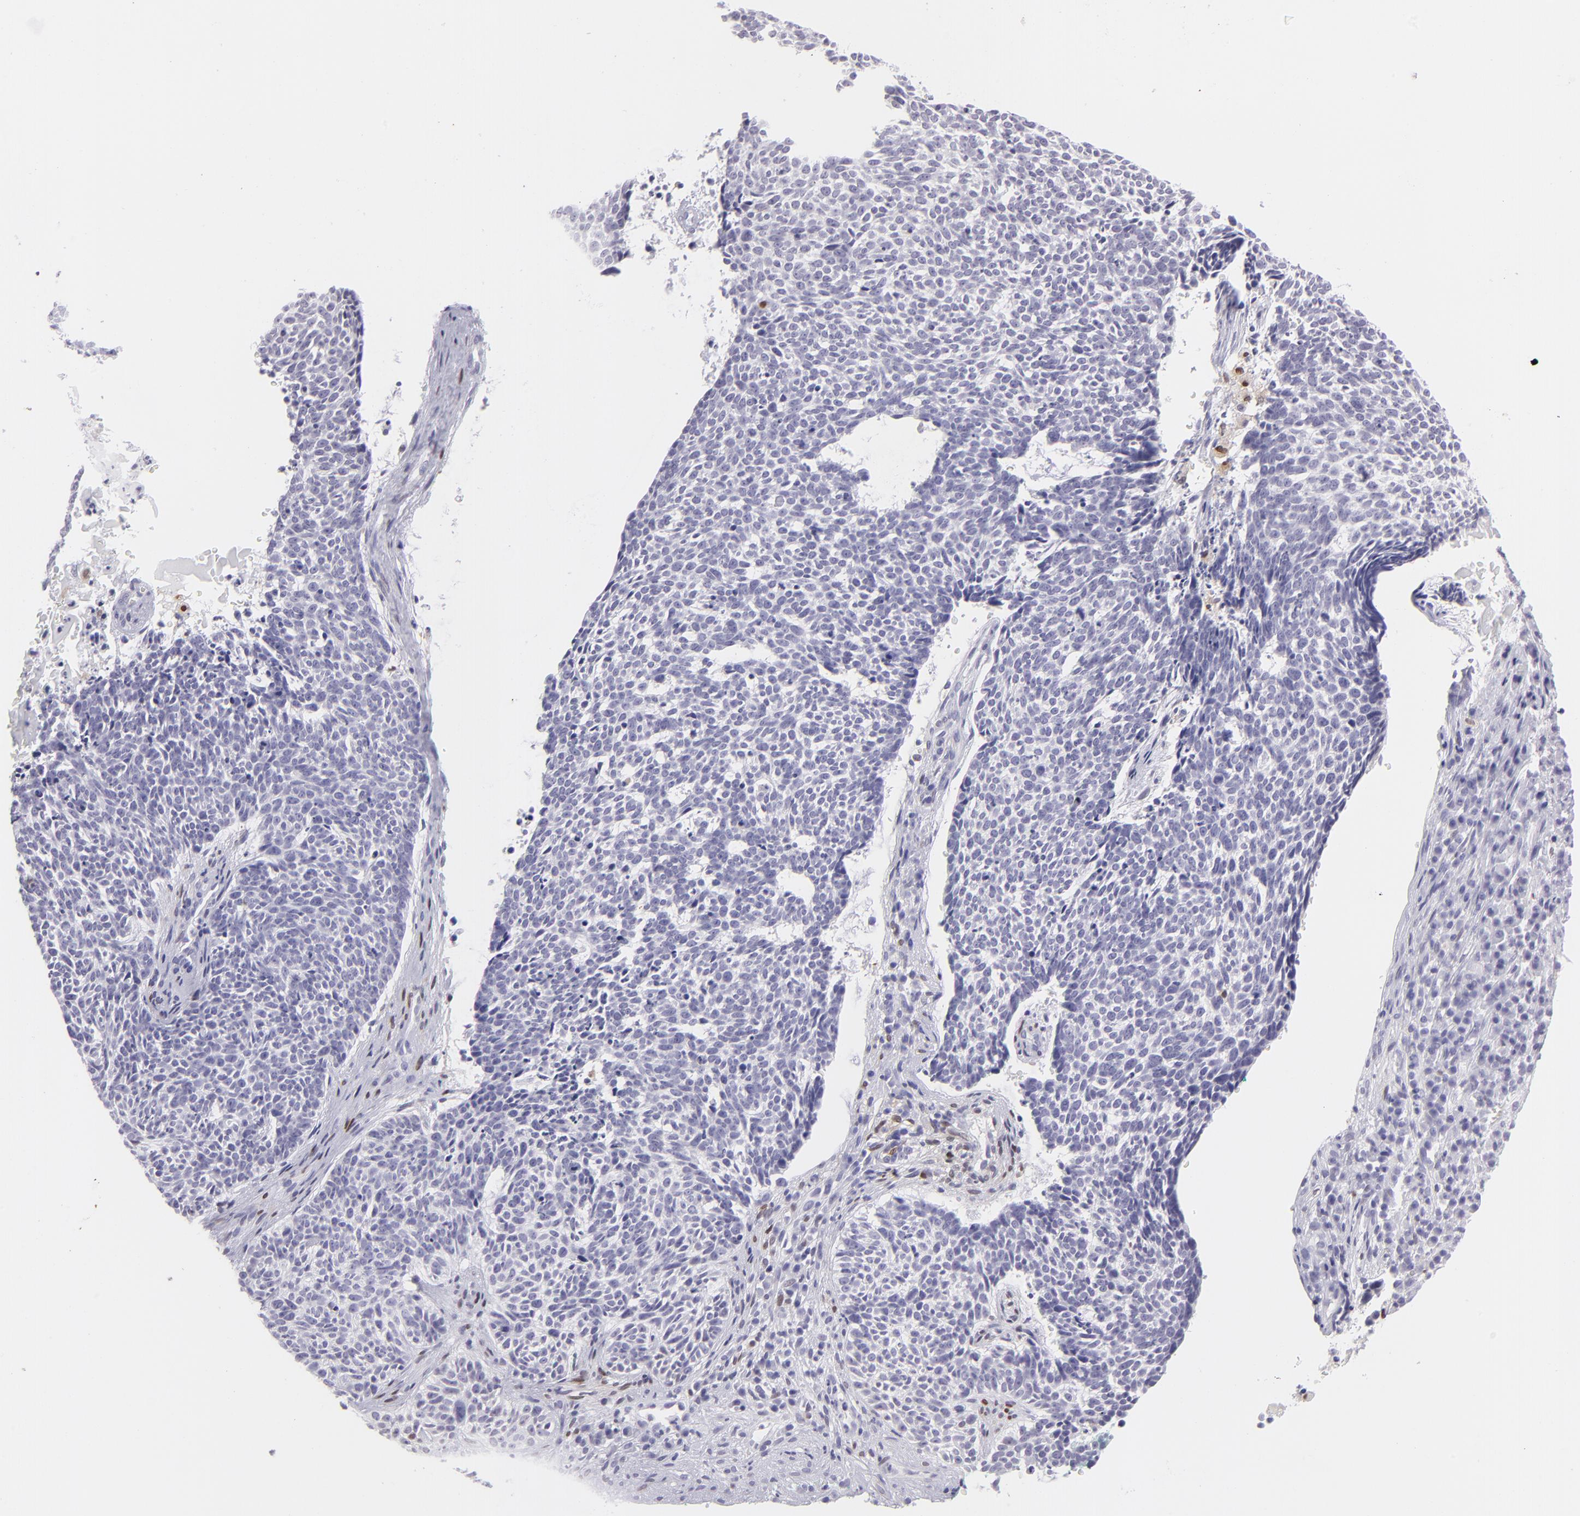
{"staining": {"intensity": "negative", "quantity": "none", "location": "none"}, "tissue": "skin cancer", "cell_type": "Tumor cells", "image_type": "cancer", "snomed": [{"axis": "morphology", "description": "Basal cell carcinoma"}, {"axis": "topography", "description": "Skin"}], "caption": "DAB immunohistochemical staining of skin cancer shows no significant expression in tumor cells. Brightfield microscopy of IHC stained with DAB (brown) and hematoxylin (blue), captured at high magnification.", "gene": "MITF", "patient": {"sex": "female", "age": 89}}